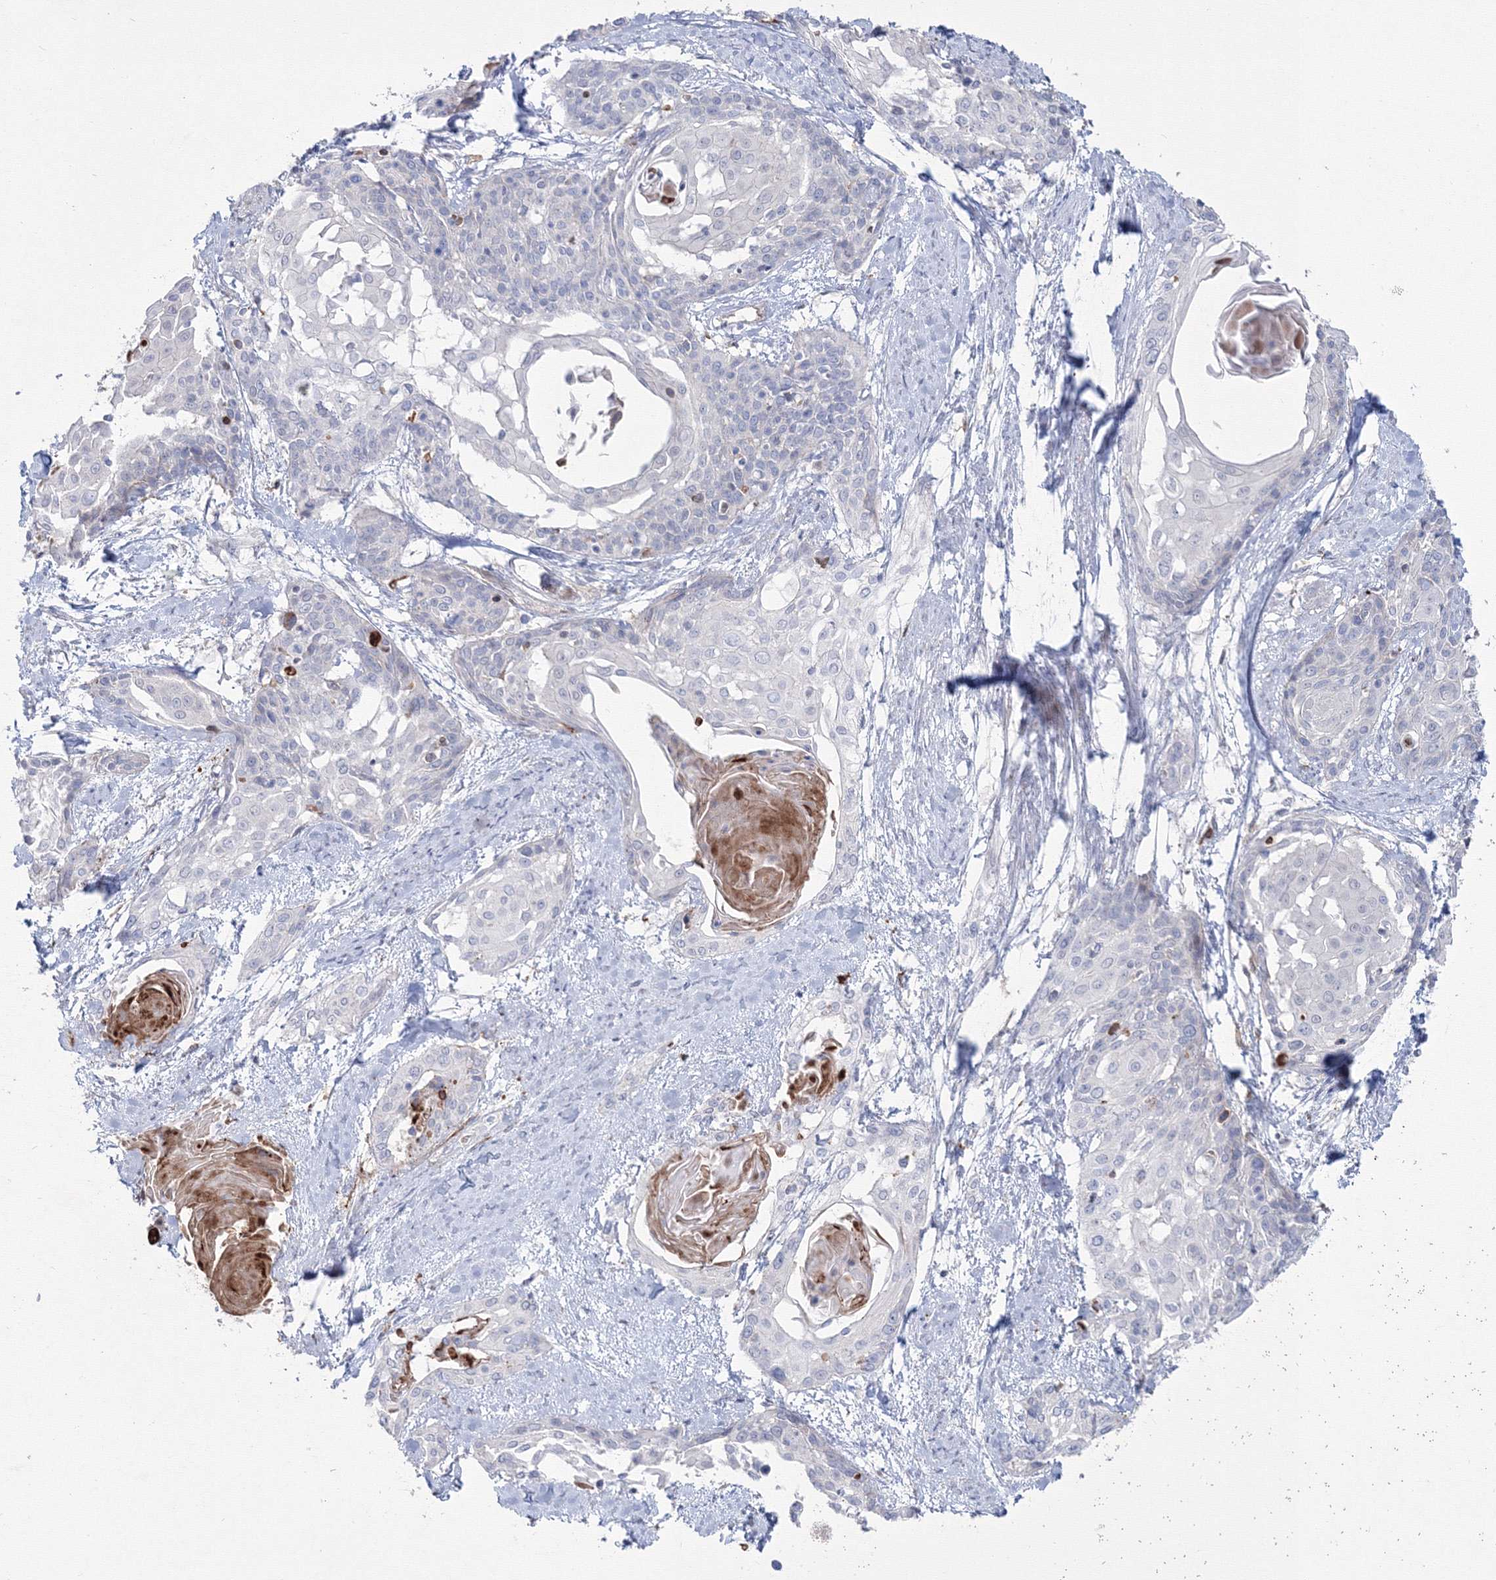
{"staining": {"intensity": "negative", "quantity": "none", "location": "none"}, "tissue": "cervical cancer", "cell_type": "Tumor cells", "image_type": "cancer", "snomed": [{"axis": "morphology", "description": "Squamous cell carcinoma, NOS"}, {"axis": "topography", "description": "Cervix"}], "caption": "DAB immunohistochemical staining of human cervical cancer reveals no significant positivity in tumor cells.", "gene": "HYAL2", "patient": {"sex": "female", "age": 57}}